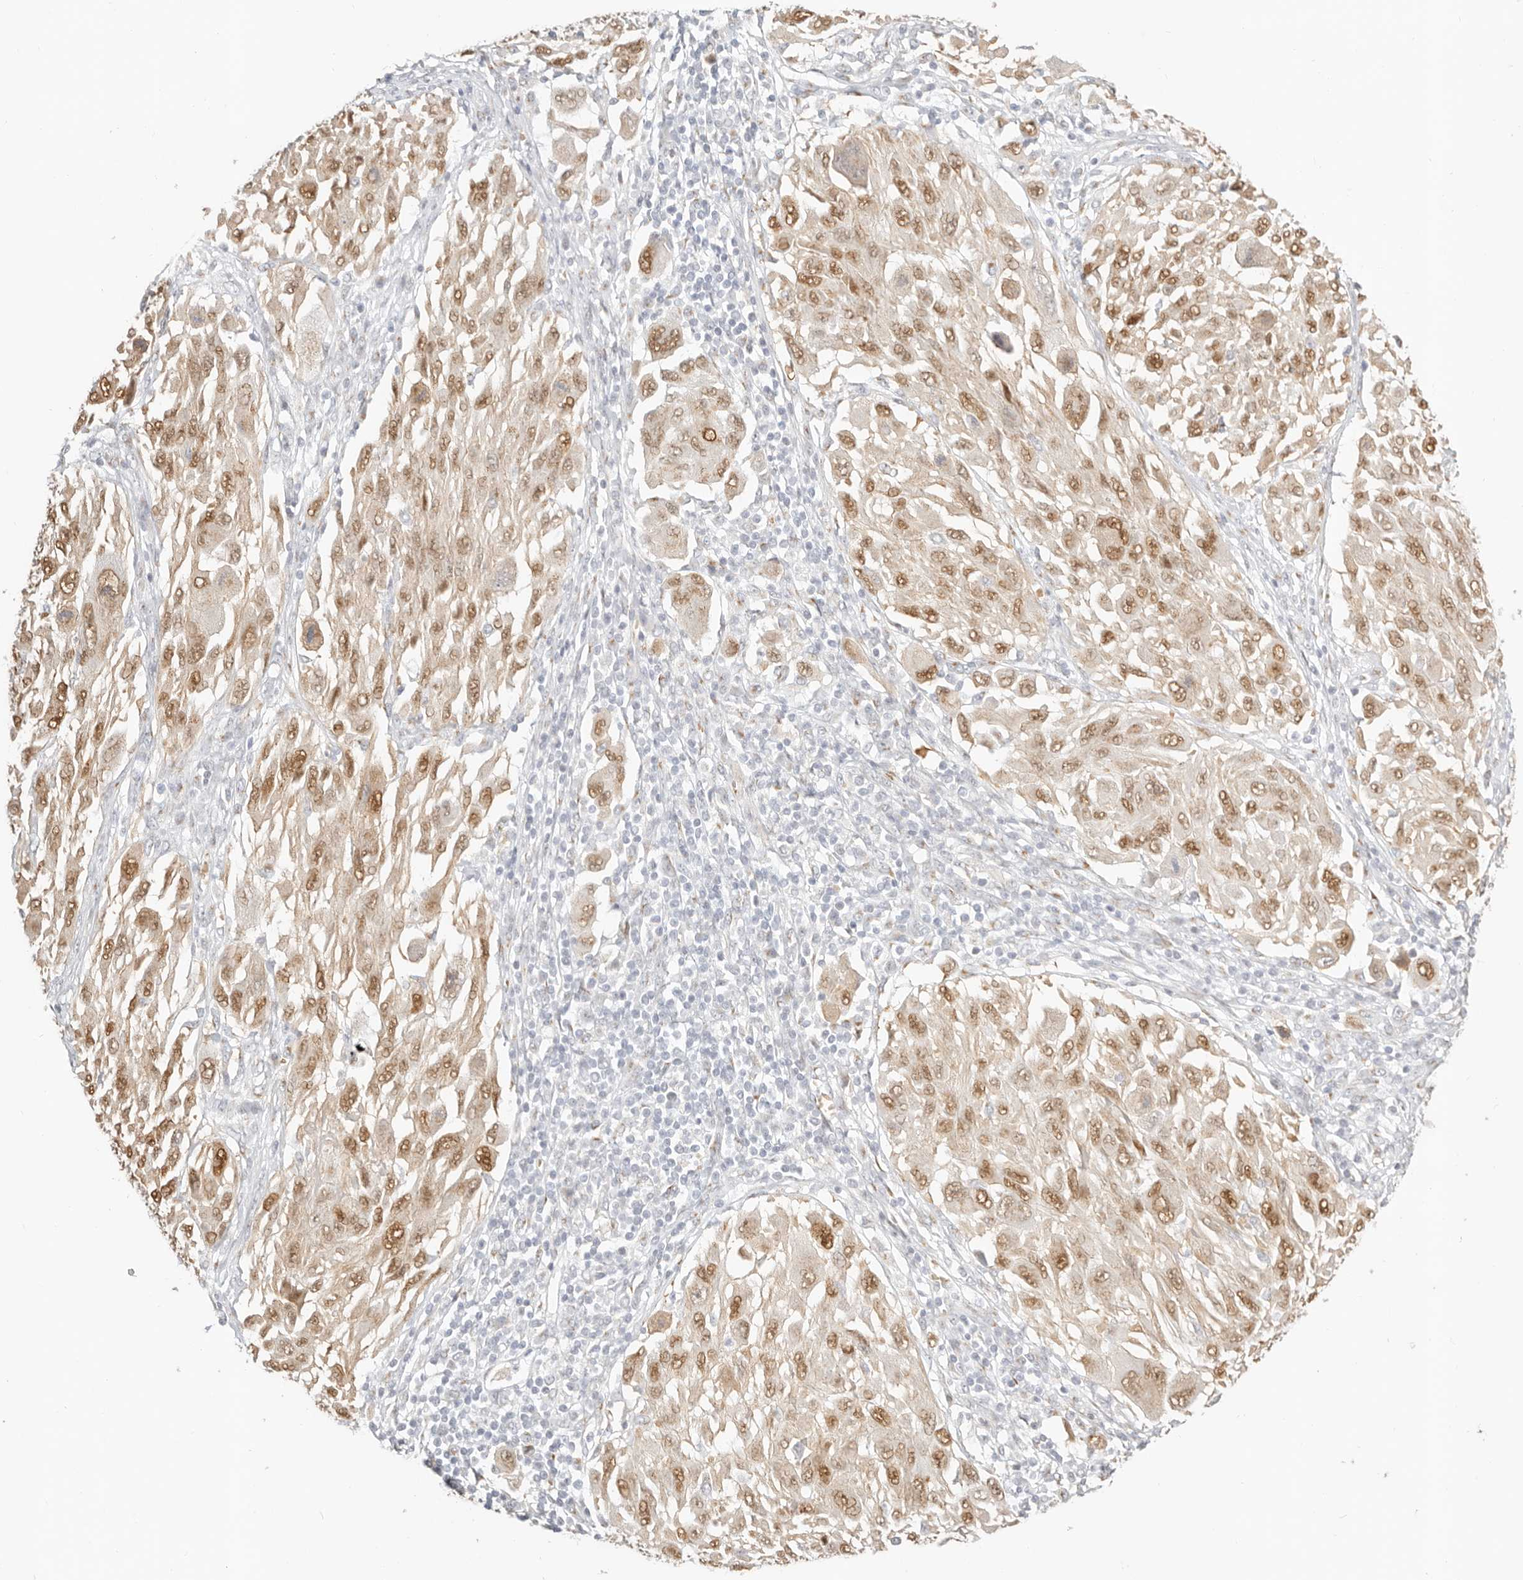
{"staining": {"intensity": "moderate", "quantity": ">75%", "location": "nuclear"}, "tissue": "melanoma", "cell_type": "Tumor cells", "image_type": "cancer", "snomed": [{"axis": "morphology", "description": "Malignant melanoma, NOS"}, {"axis": "topography", "description": "Skin"}], "caption": "Malignant melanoma stained with immunohistochemistry displays moderate nuclear positivity in approximately >75% of tumor cells.", "gene": "FAM20B", "patient": {"sex": "female", "age": 91}}